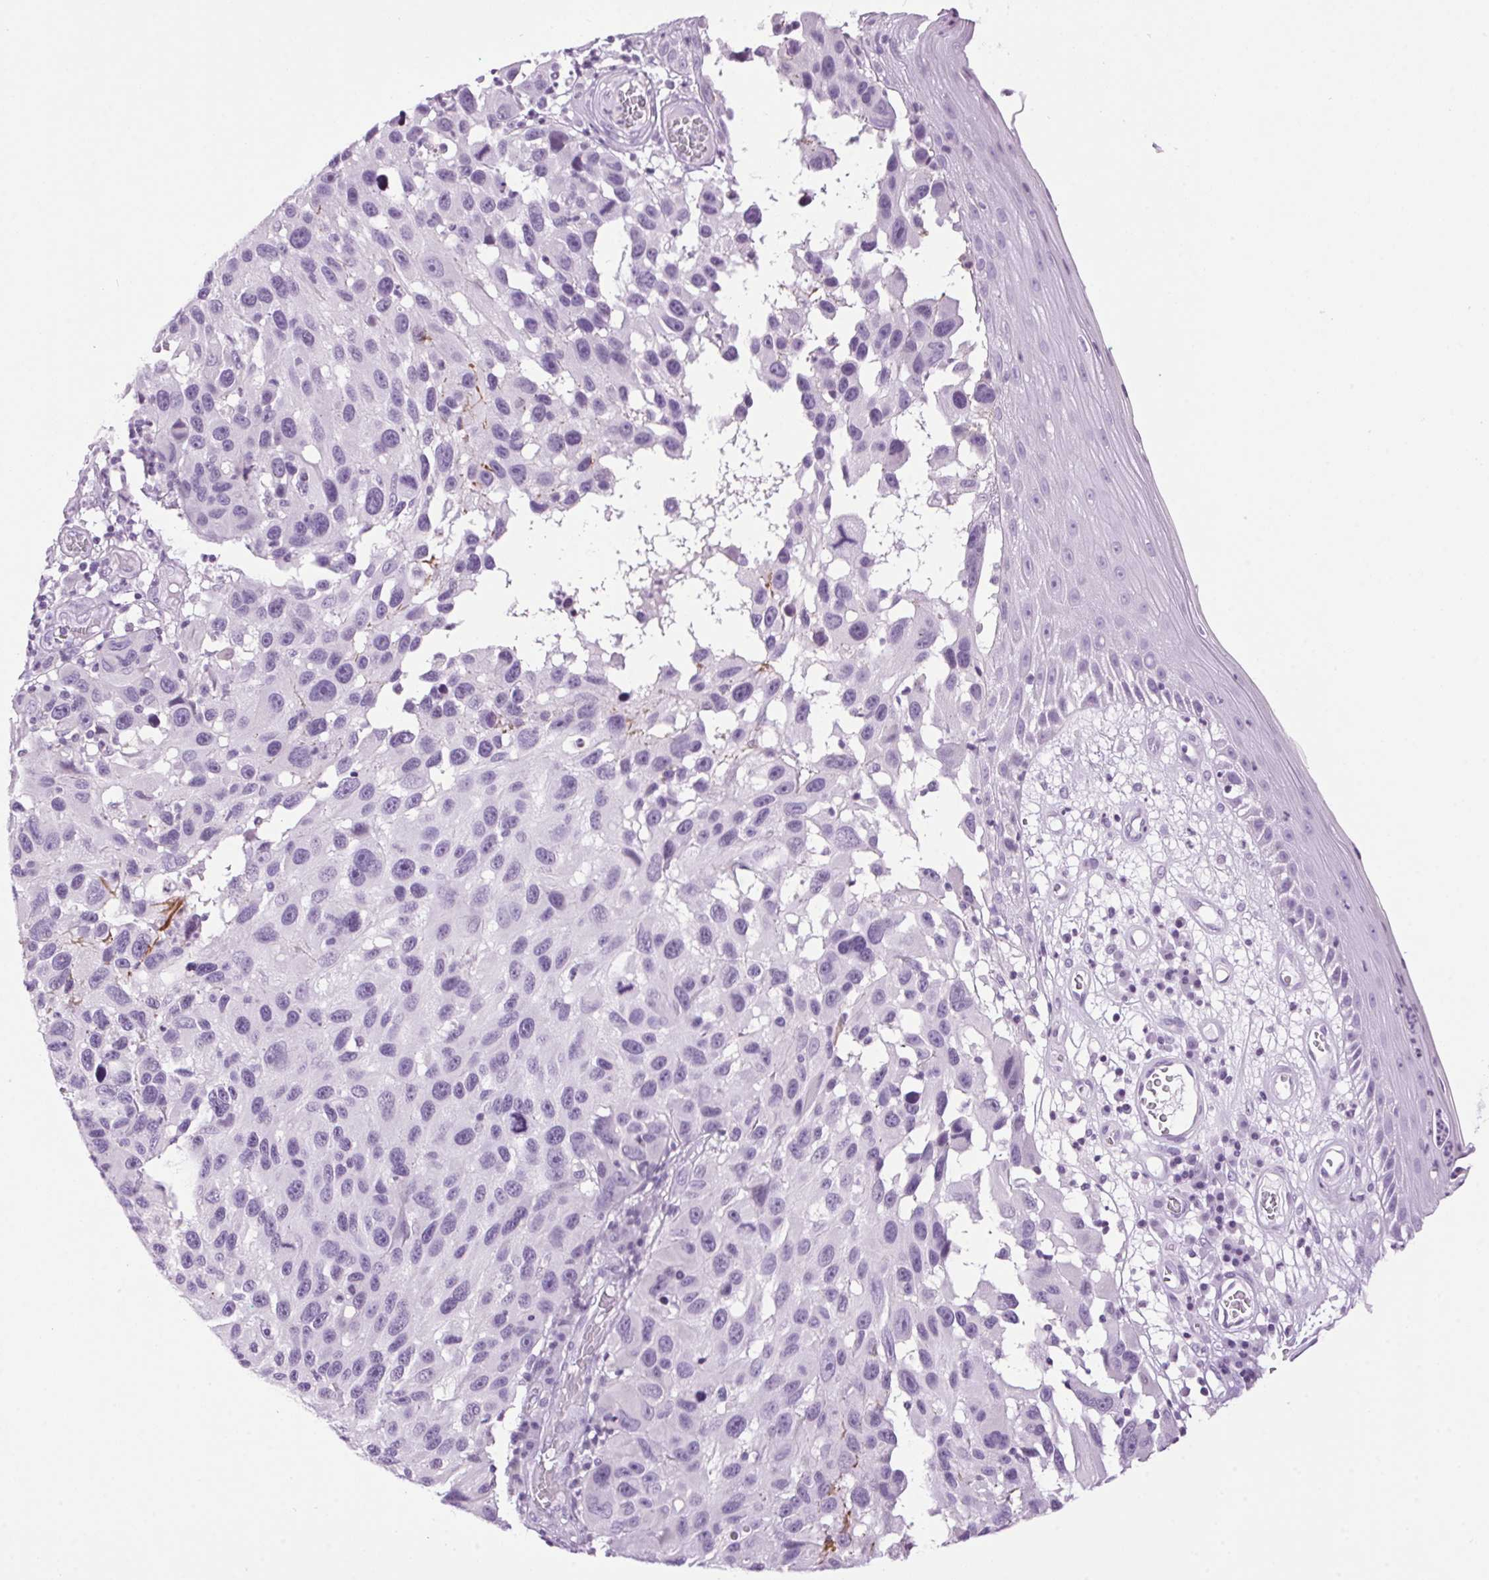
{"staining": {"intensity": "negative", "quantity": "none", "location": "none"}, "tissue": "melanoma", "cell_type": "Tumor cells", "image_type": "cancer", "snomed": [{"axis": "morphology", "description": "Malignant melanoma, NOS"}, {"axis": "topography", "description": "Skin"}], "caption": "Malignant melanoma was stained to show a protein in brown. There is no significant expression in tumor cells.", "gene": "TMEM88B", "patient": {"sex": "male", "age": 53}}